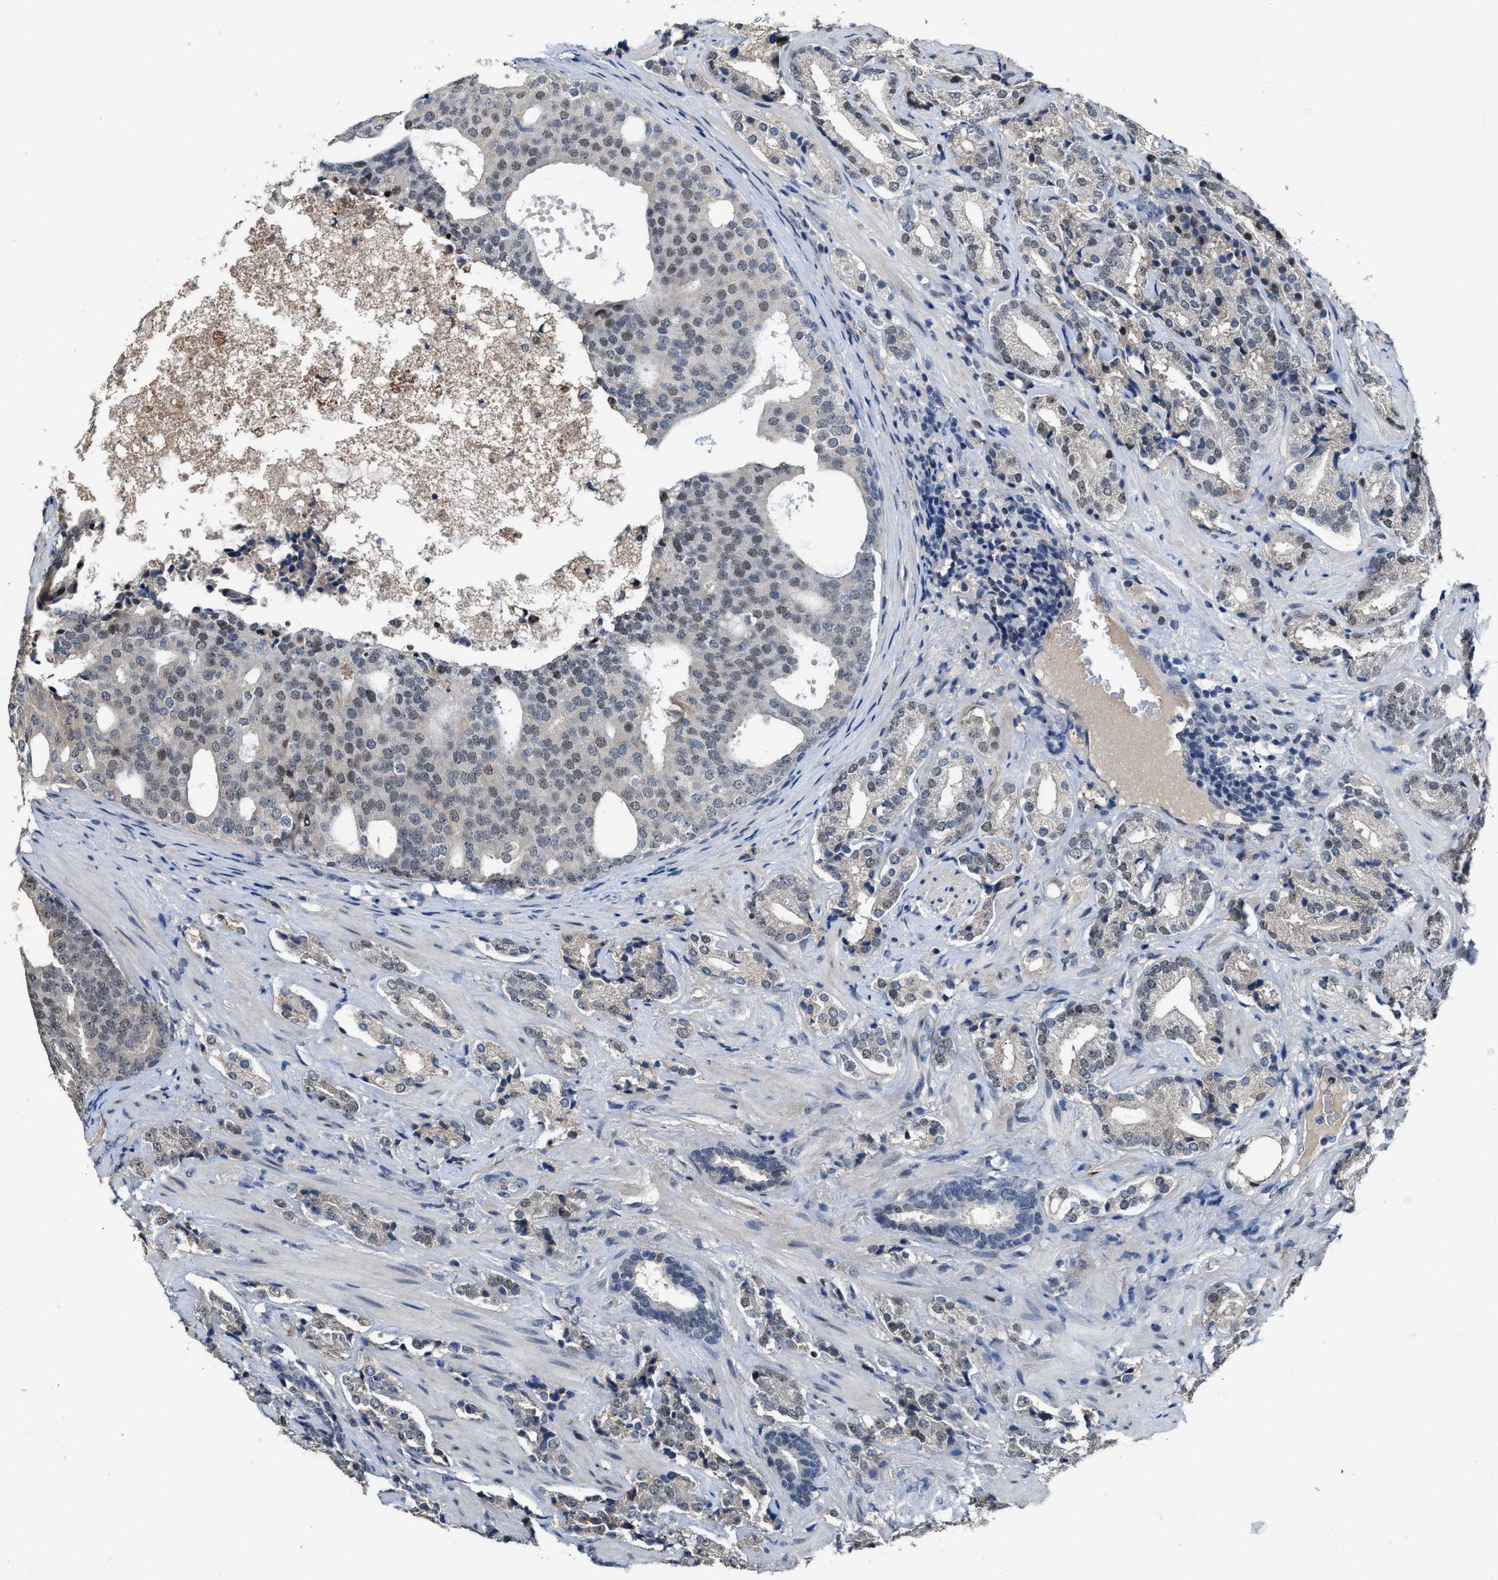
{"staining": {"intensity": "weak", "quantity": "25%-75%", "location": "nuclear"}, "tissue": "prostate cancer", "cell_type": "Tumor cells", "image_type": "cancer", "snomed": [{"axis": "morphology", "description": "Adenocarcinoma, High grade"}, {"axis": "topography", "description": "Prostate"}], "caption": "Protein expression analysis of human prostate cancer reveals weak nuclear staining in about 25%-75% of tumor cells.", "gene": "ZNF20", "patient": {"sex": "male", "age": 71}}